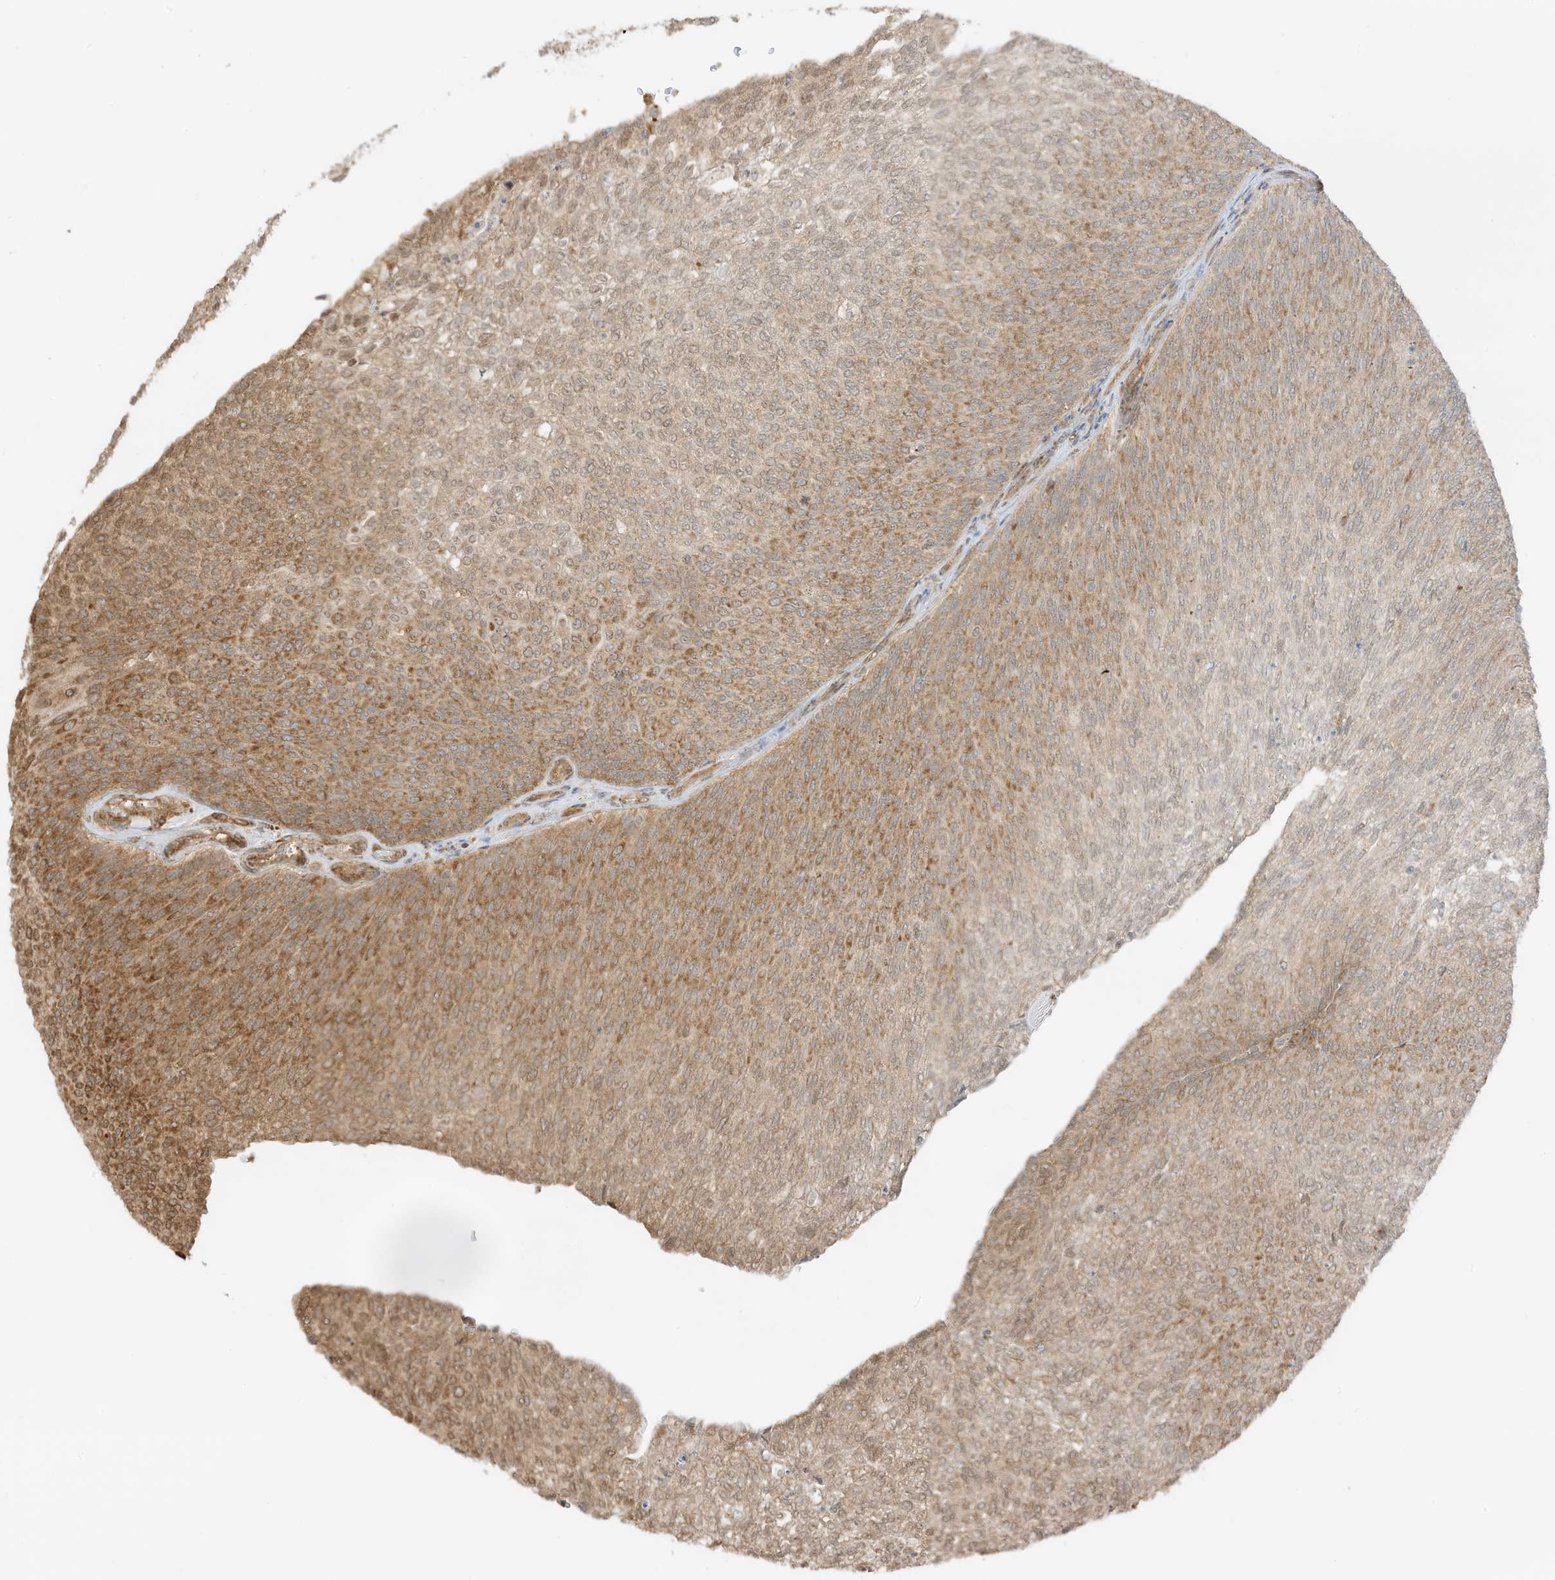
{"staining": {"intensity": "moderate", "quantity": ">75%", "location": "cytoplasmic/membranous"}, "tissue": "urothelial cancer", "cell_type": "Tumor cells", "image_type": "cancer", "snomed": [{"axis": "morphology", "description": "Urothelial carcinoma, Low grade"}, {"axis": "topography", "description": "Urinary bladder"}], "caption": "The micrograph displays a brown stain indicating the presence of a protein in the cytoplasmic/membranous of tumor cells in urothelial carcinoma (low-grade).", "gene": "UBAP2L", "patient": {"sex": "female", "age": 79}}